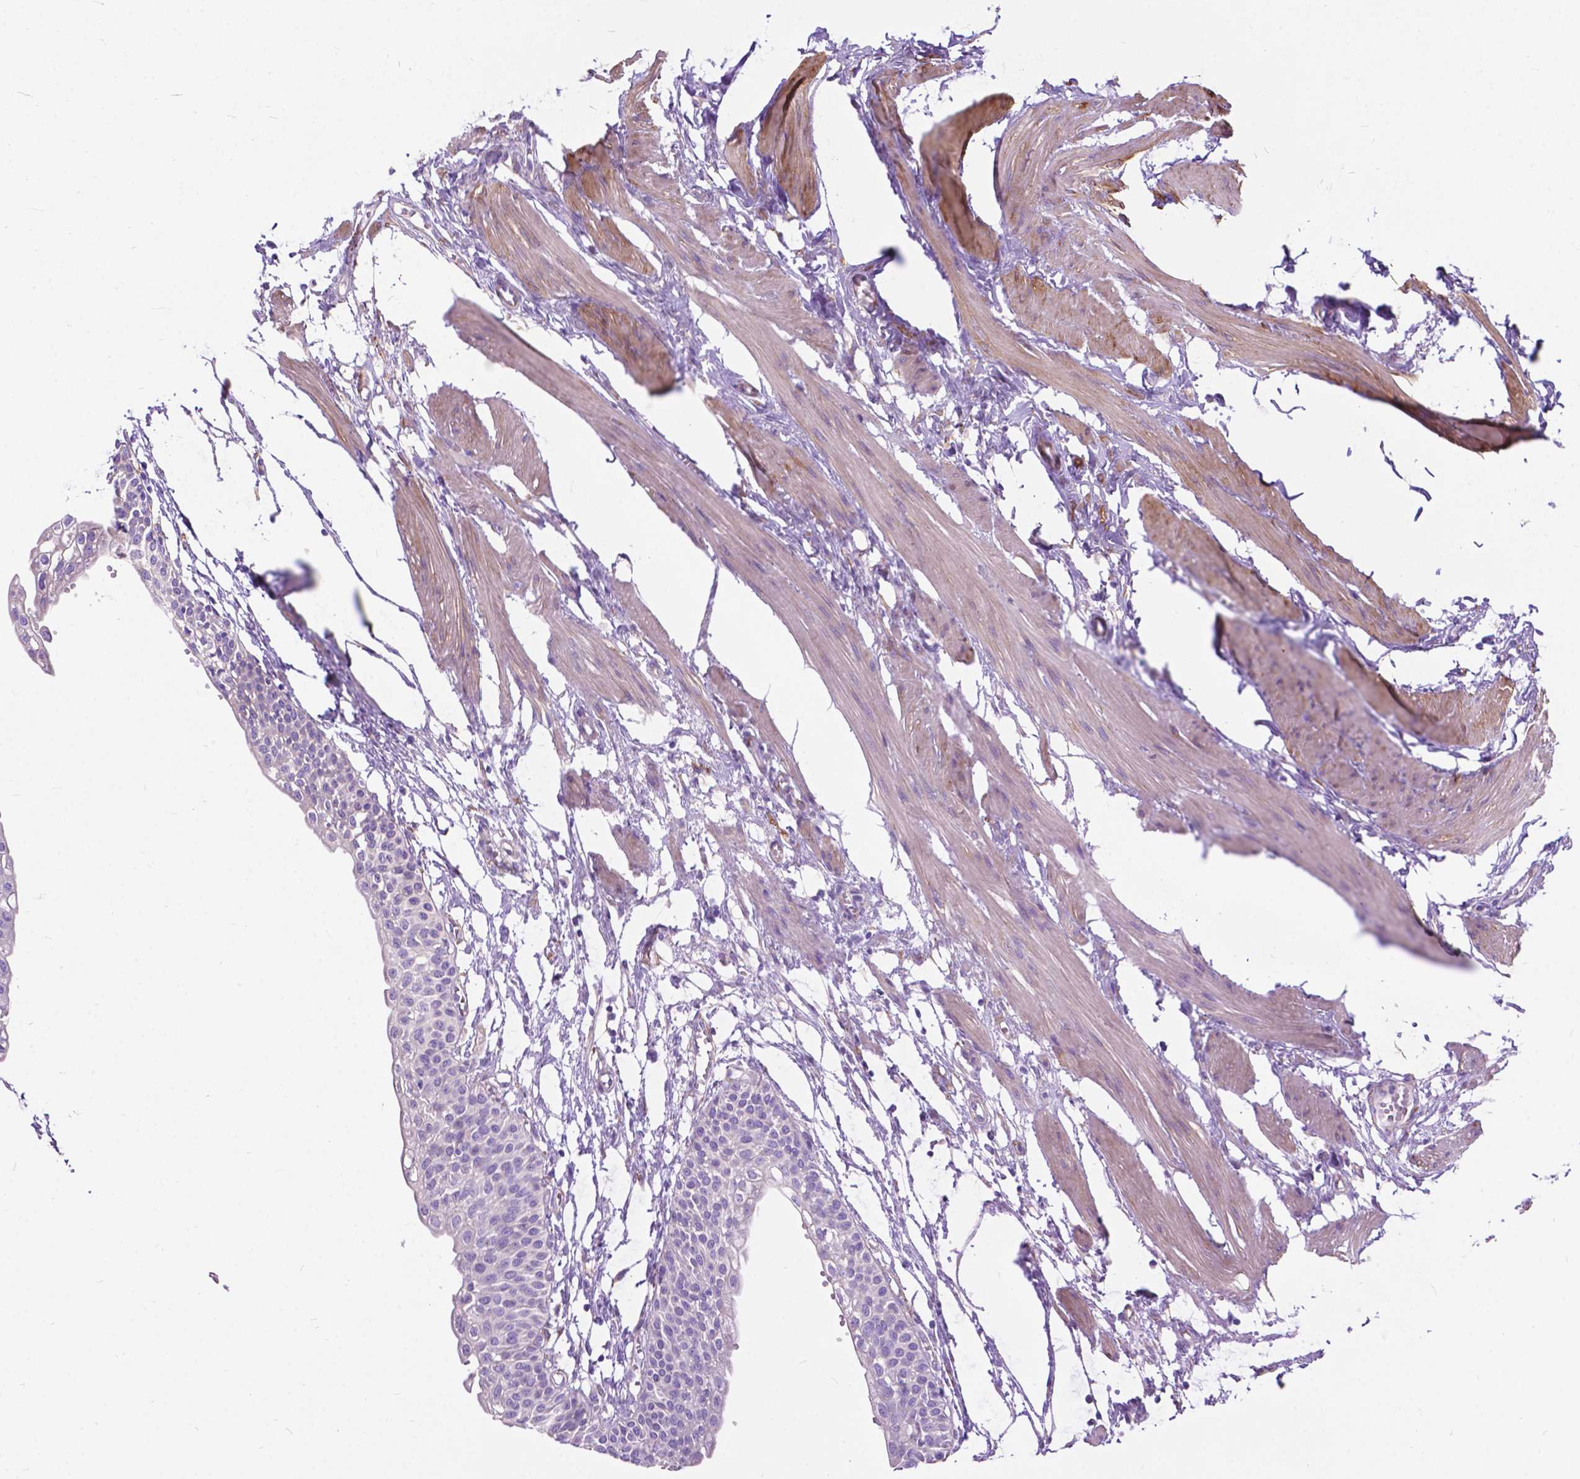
{"staining": {"intensity": "negative", "quantity": "none", "location": "none"}, "tissue": "urinary bladder", "cell_type": "Urothelial cells", "image_type": "normal", "snomed": [{"axis": "morphology", "description": "Normal tissue, NOS"}, {"axis": "topography", "description": "Urinary bladder"}, {"axis": "topography", "description": "Peripheral nerve tissue"}], "caption": "This is an immunohistochemistry histopathology image of unremarkable urinary bladder. There is no staining in urothelial cells.", "gene": "PCDHA12", "patient": {"sex": "male", "age": 55}}